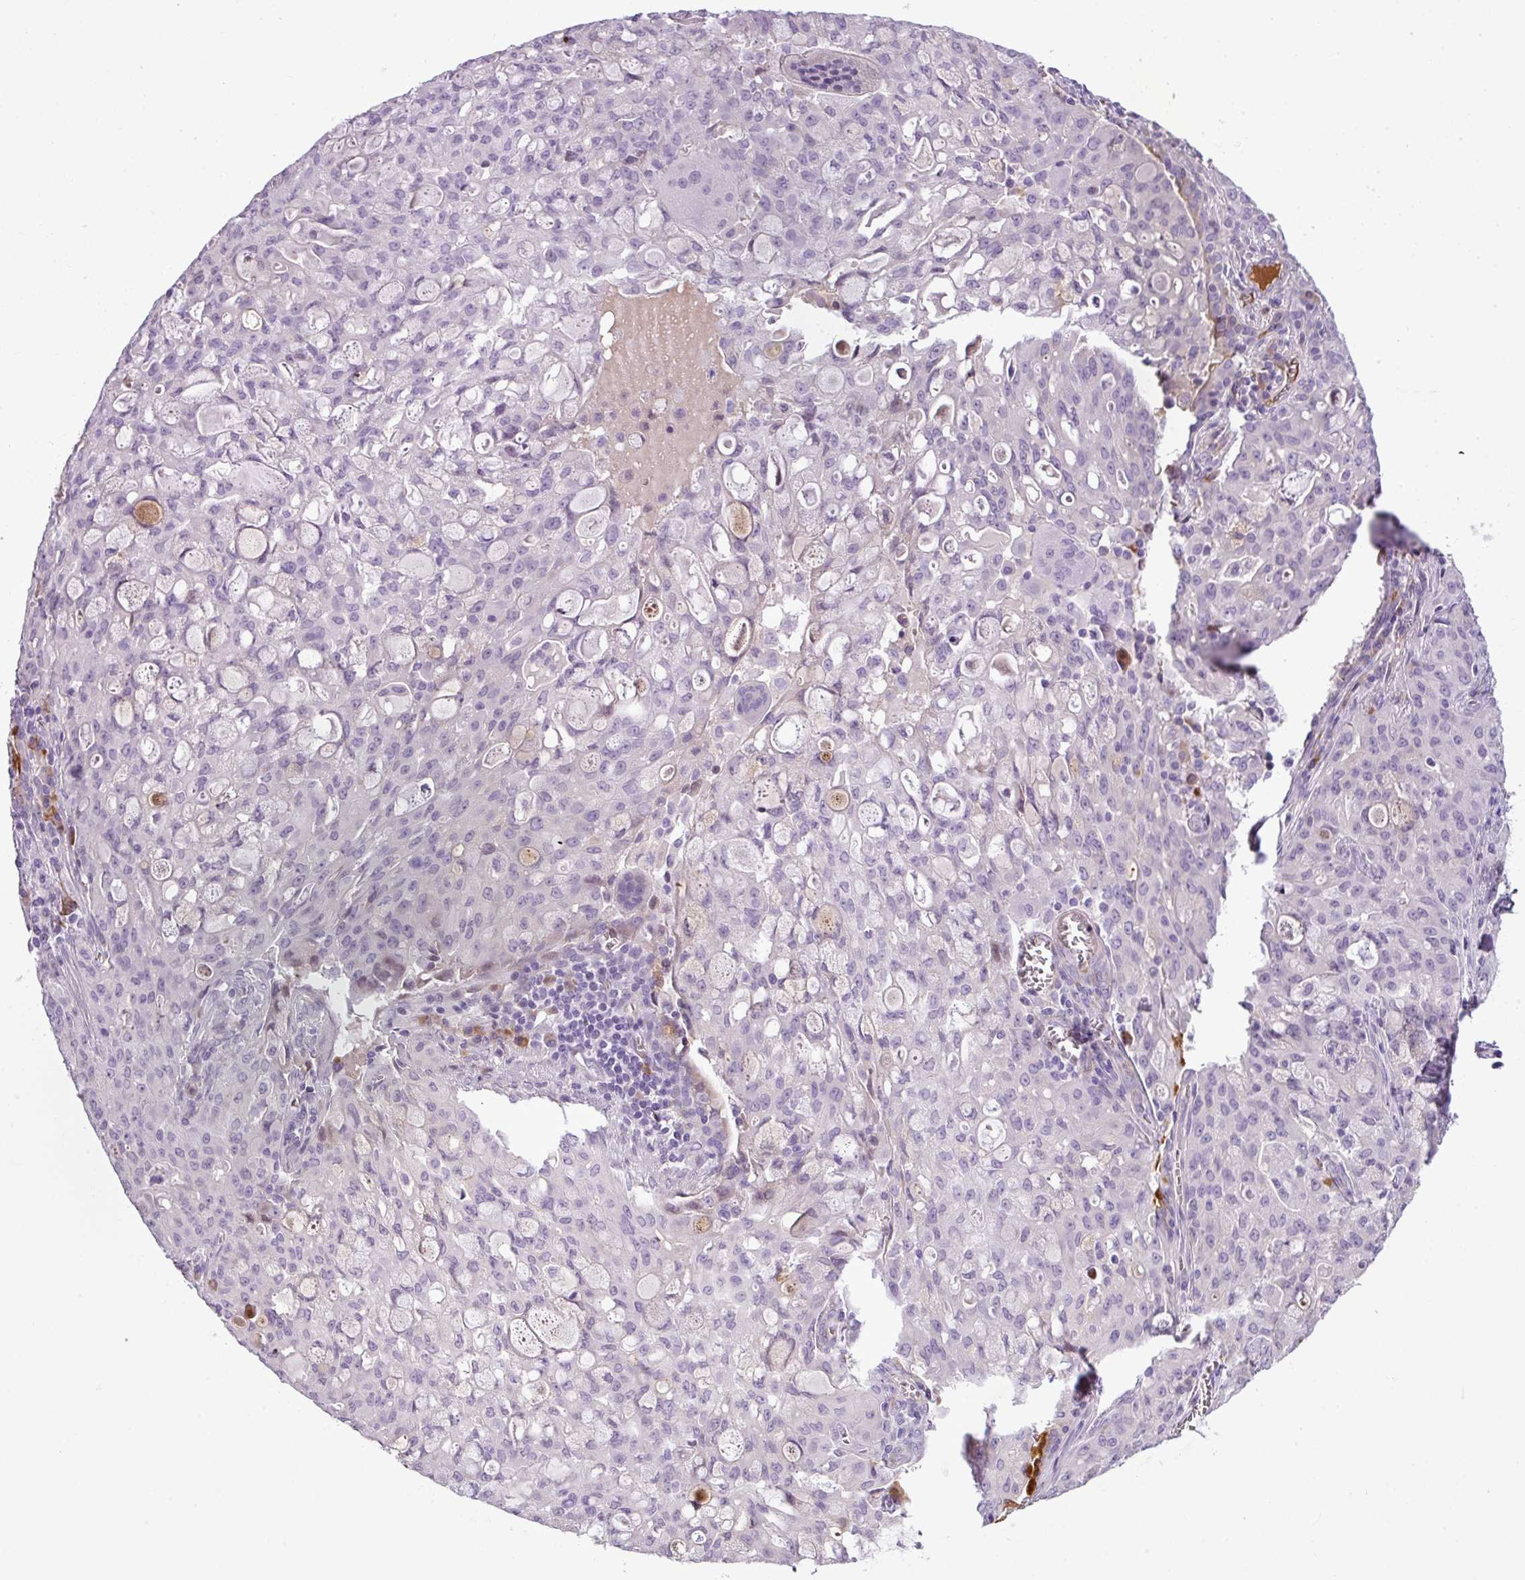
{"staining": {"intensity": "negative", "quantity": "none", "location": "none"}, "tissue": "lung cancer", "cell_type": "Tumor cells", "image_type": "cancer", "snomed": [{"axis": "morphology", "description": "Adenocarcinoma, NOS"}, {"axis": "topography", "description": "Lung"}], "caption": "The micrograph shows no significant staining in tumor cells of lung cancer.", "gene": "C4B", "patient": {"sex": "female", "age": 44}}